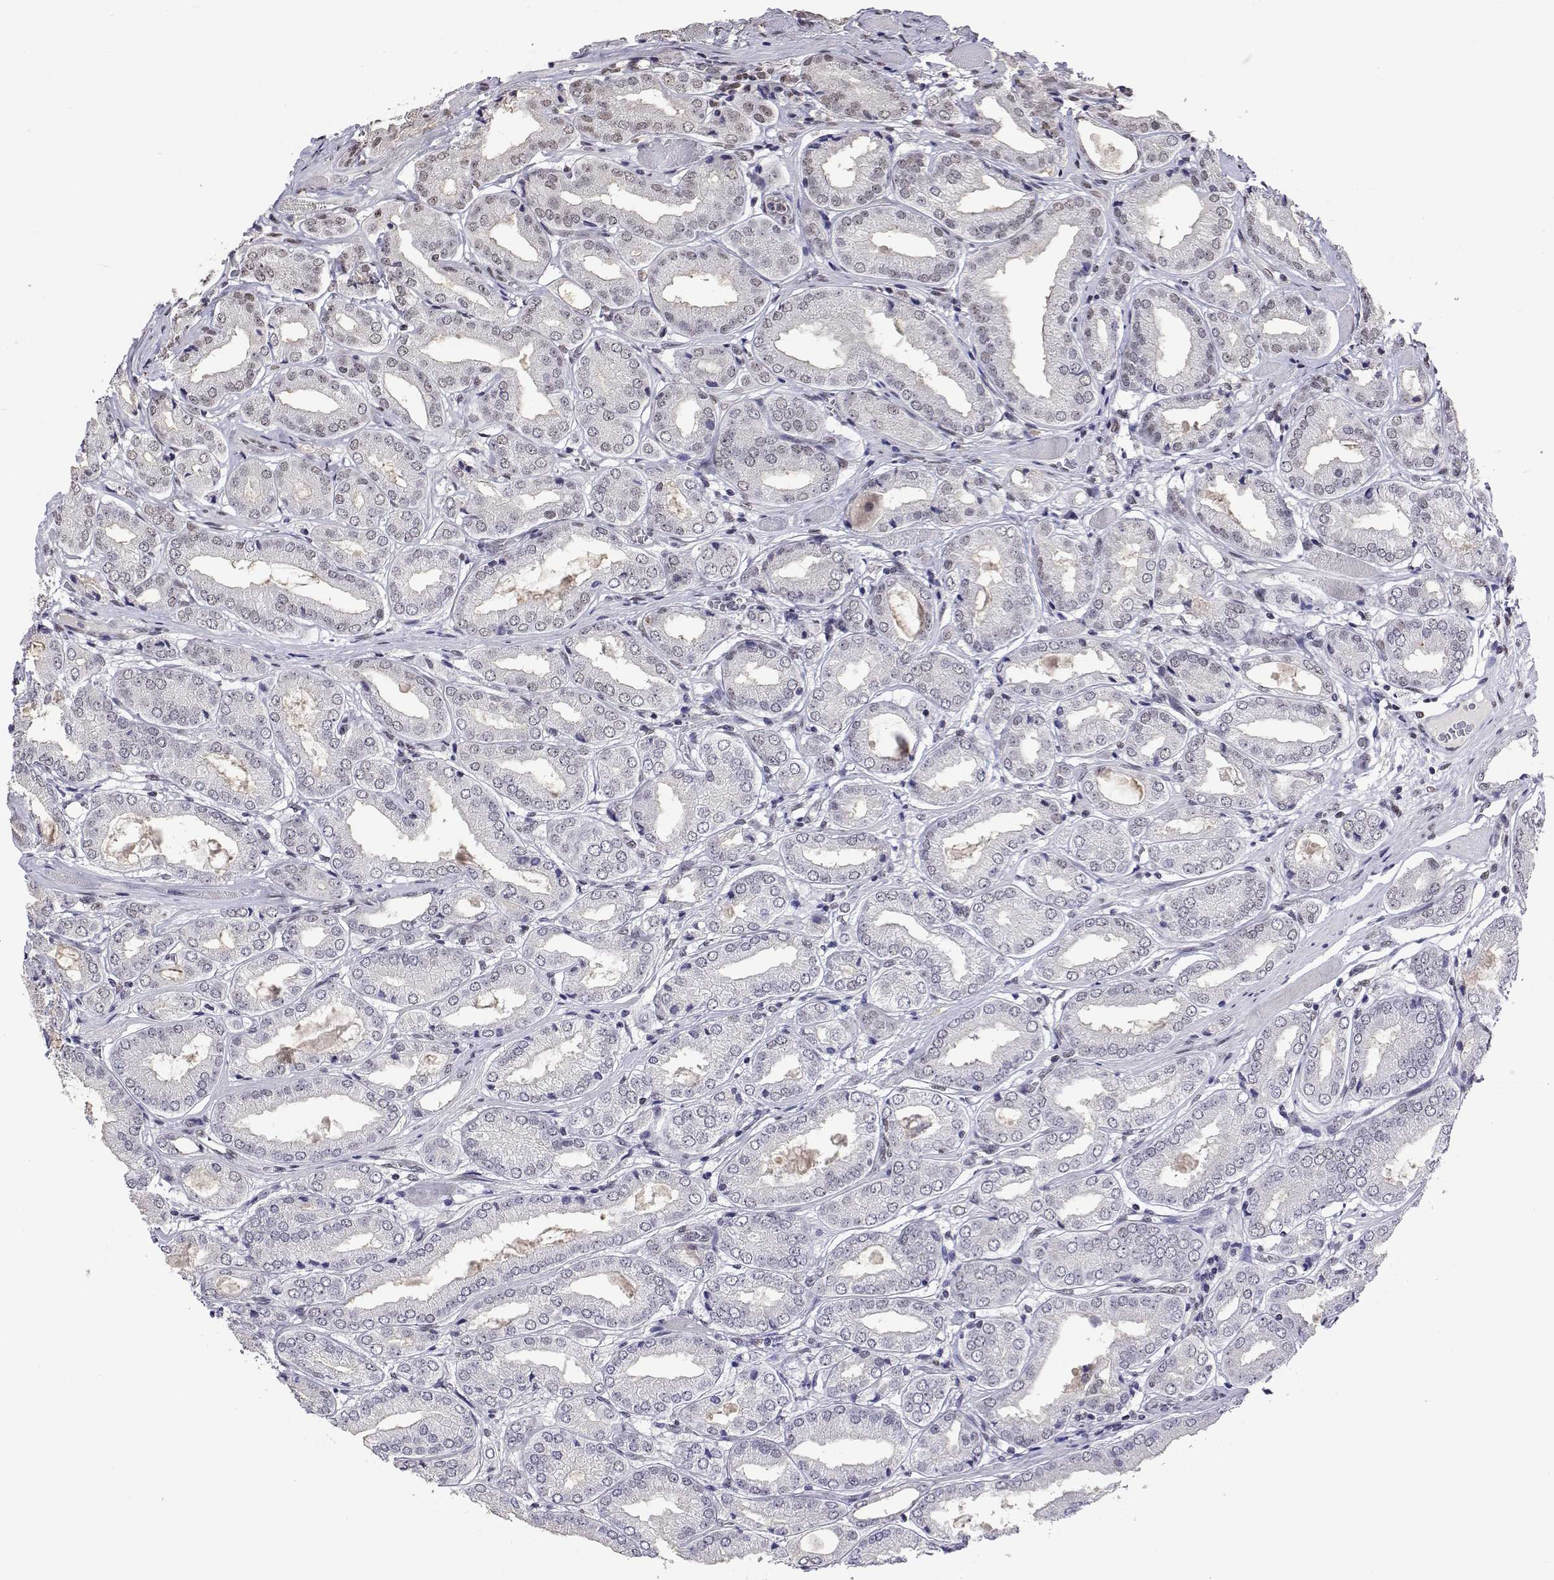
{"staining": {"intensity": "negative", "quantity": "none", "location": "none"}, "tissue": "prostate cancer", "cell_type": "Tumor cells", "image_type": "cancer", "snomed": [{"axis": "morphology", "description": "Adenocarcinoma, NOS"}, {"axis": "topography", "description": "Prostate"}], "caption": "Micrograph shows no significant protein positivity in tumor cells of prostate adenocarcinoma. (DAB (3,3'-diaminobenzidine) immunohistochemistry, high magnification).", "gene": "HNRNPA0", "patient": {"sex": "male", "age": 63}}